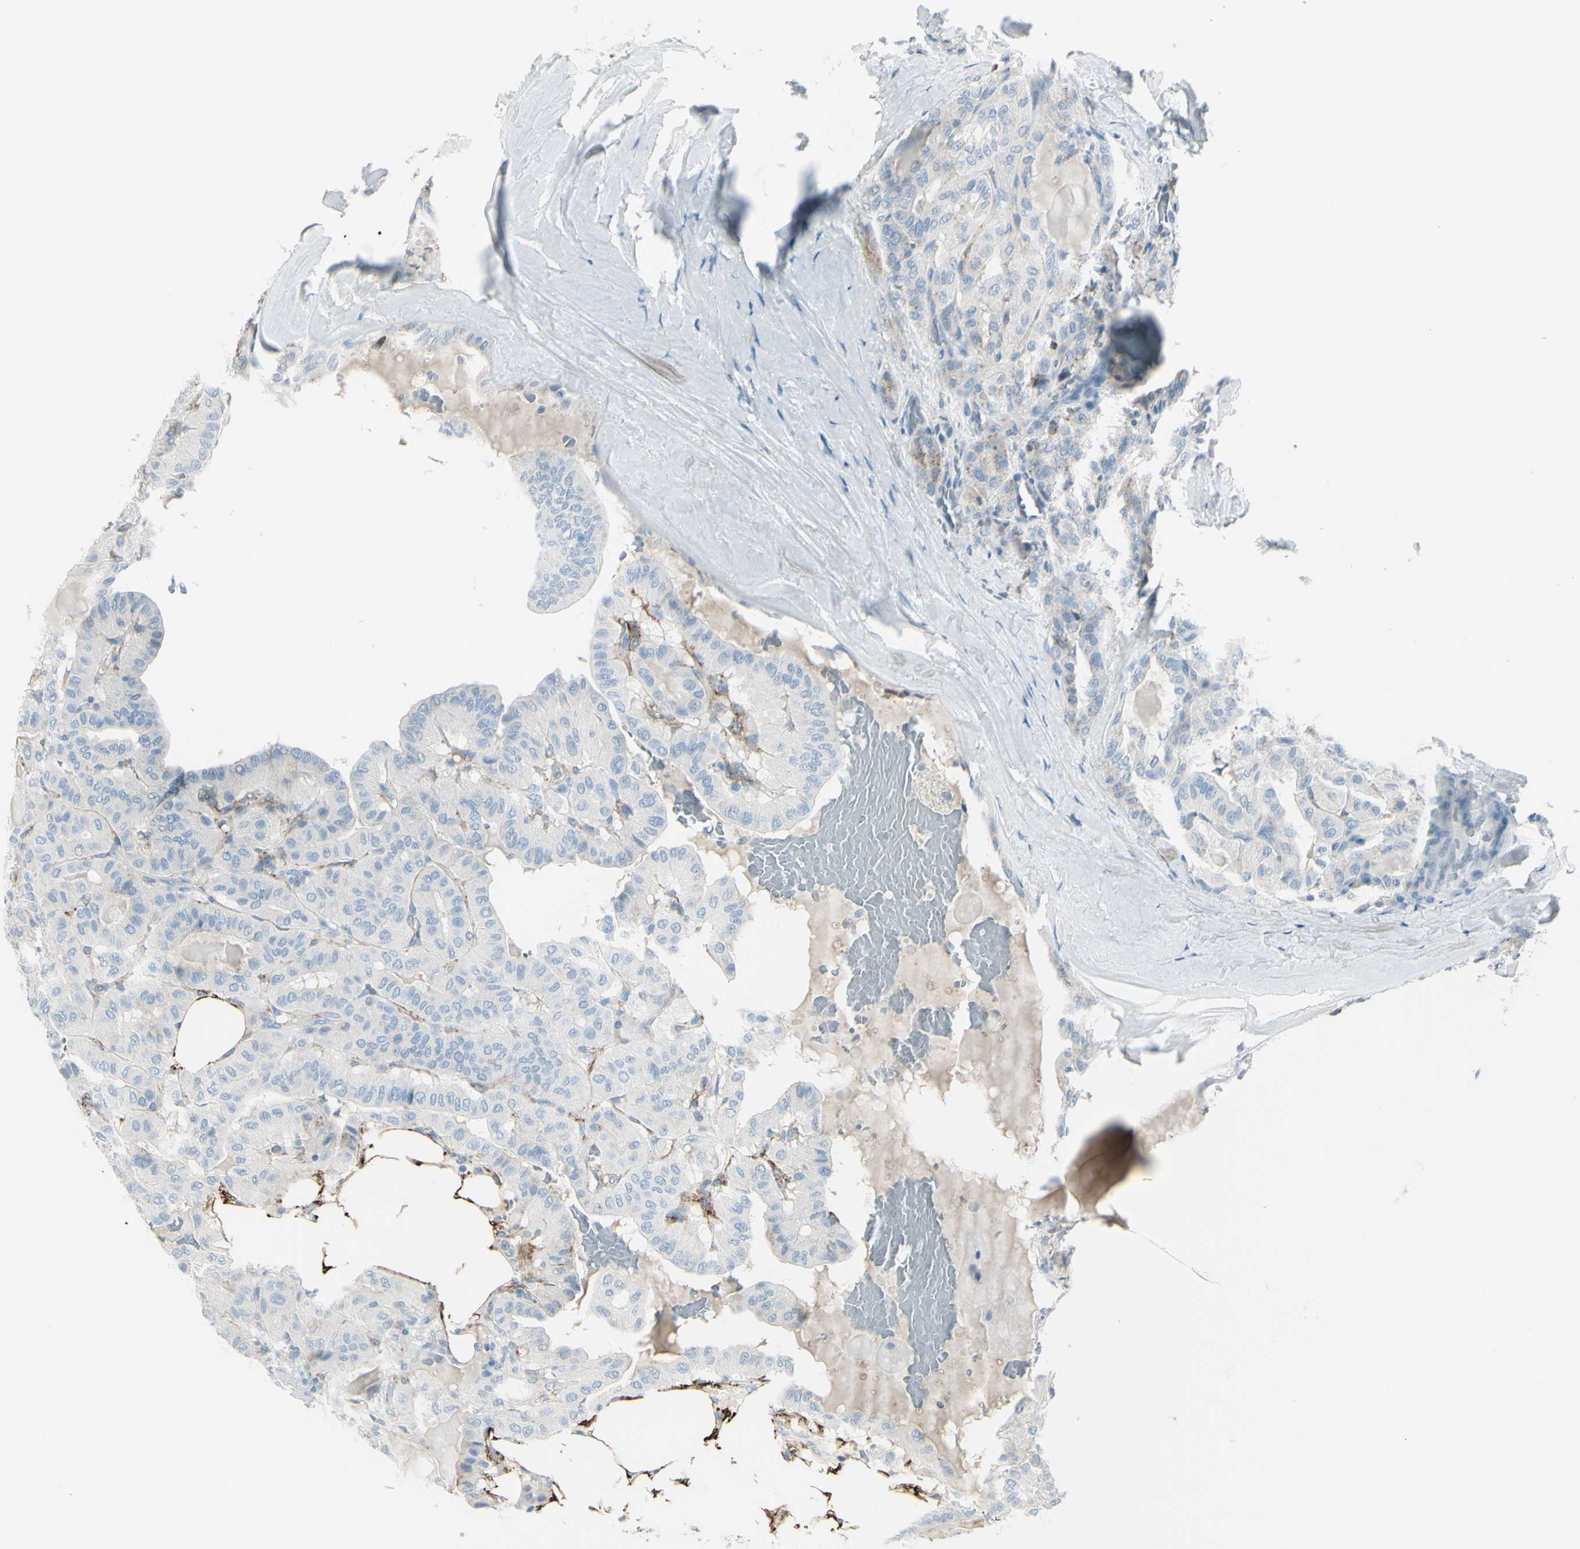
{"staining": {"intensity": "negative", "quantity": "none", "location": "none"}, "tissue": "thyroid cancer", "cell_type": "Tumor cells", "image_type": "cancer", "snomed": [{"axis": "morphology", "description": "Papillary adenocarcinoma, NOS"}, {"axis": "topography", "description": "Thyroid gland"}], "caption": "The photomicrograph reveals no staining of tumor cells in thyroid cancer (papillary adenocarcinoma).", "gene": "GPR34", "patient": {"sex": "male", "age": 77}}